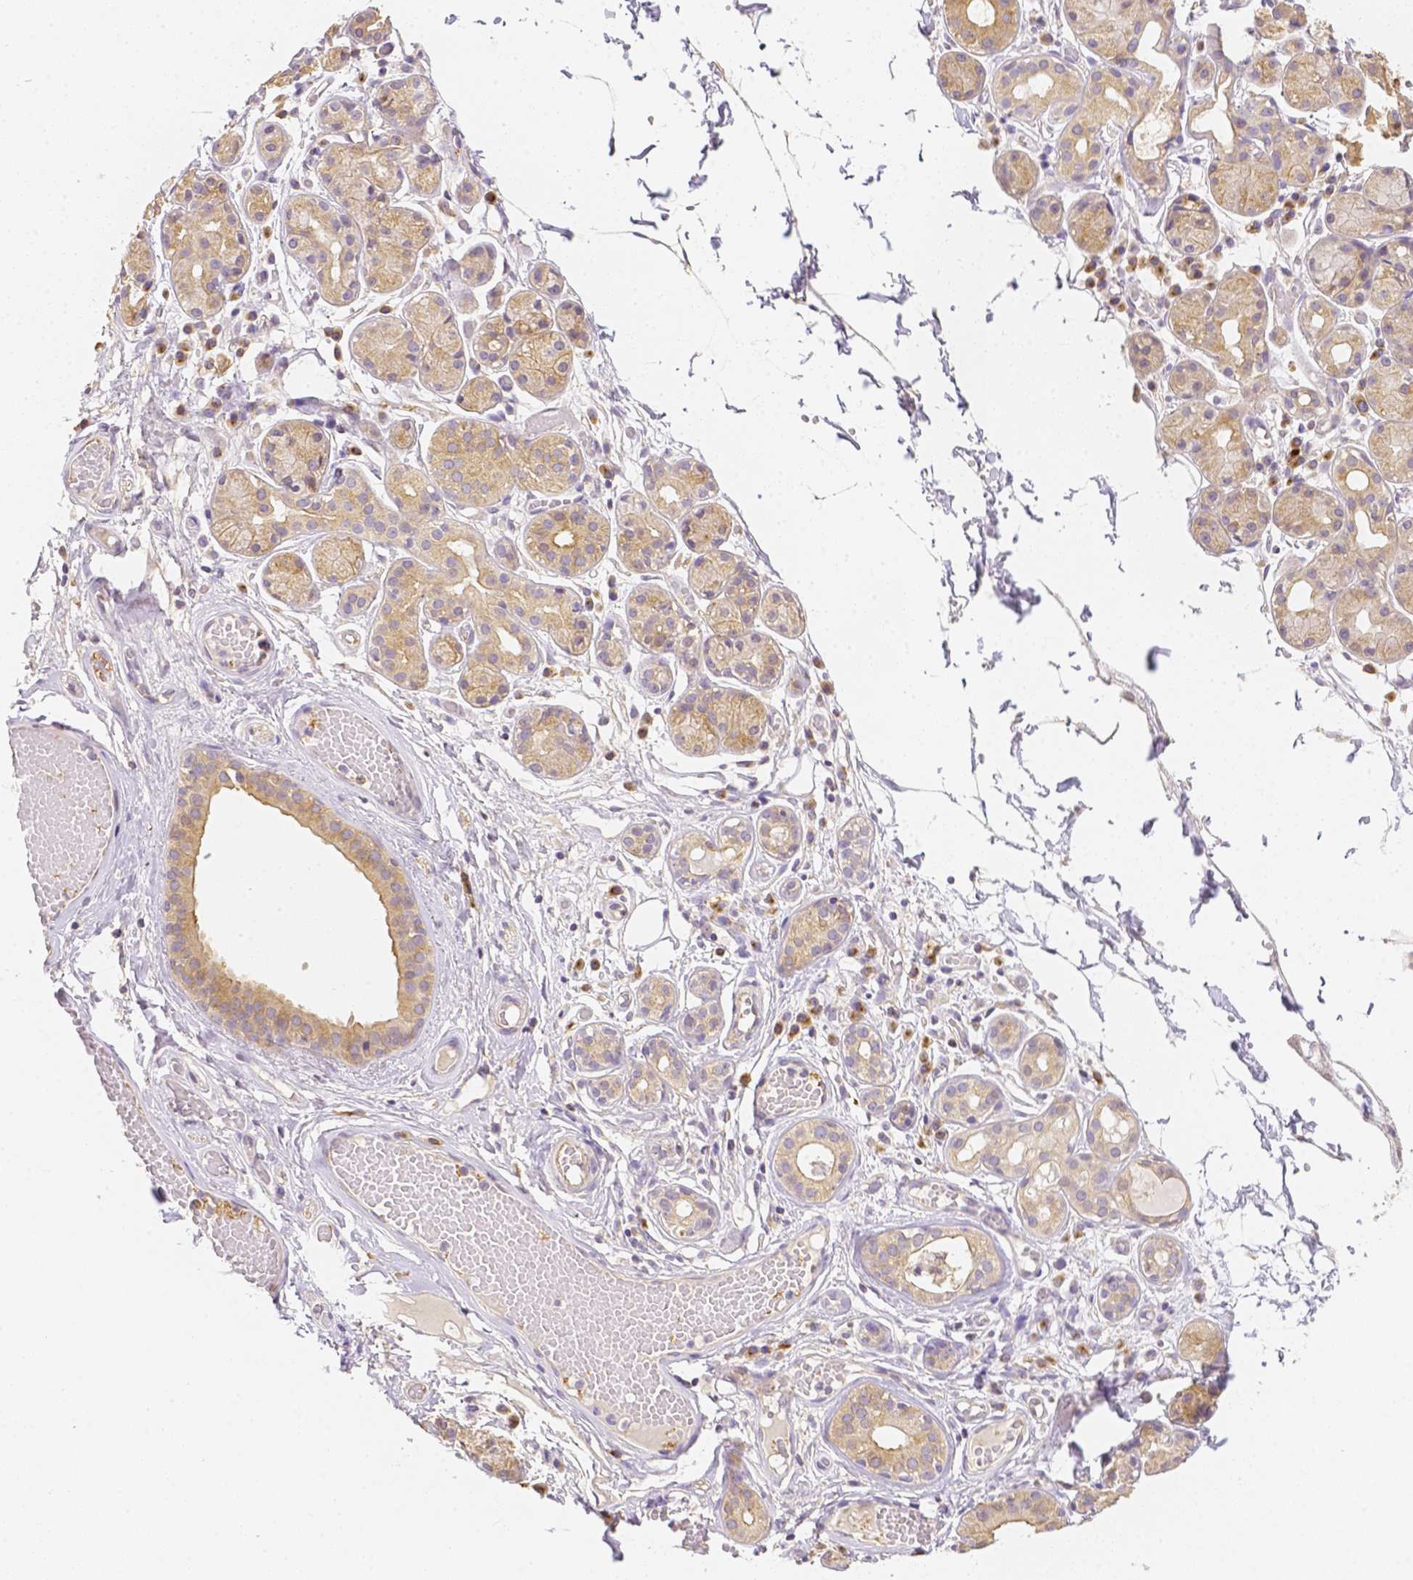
{"staining": {"intensity": "weak", "quantity": "25%-75%", "location": "cytoplasmic/membranous"}, "tissue": "salivary gland", "cell_type": "Glandular cells", "image_type": "normal", "snomed": [{"axis": "morphology", "description": "Normal tissue, NOS"}, {"axis": "topography", "description": "Salivary gland"}, {"axis": "topography", "description": "Peripheral nerve tissue"}], "caption": "IHC staining of unremarkable salivary gland, which demonstrates low levels of weak cytoplasmic/membranous positivity in about 25%-75% of glandular cells indicating weak cytoplasmic/membranous protein staining. The staining was performed using DAB (3,3'-diaminobenzidine) (brown) for protein detection and nuclei were counterstained in hematoxylin (blue).", "gene": "C10orf67", "patient": {"sex": "male", "age": 71}}